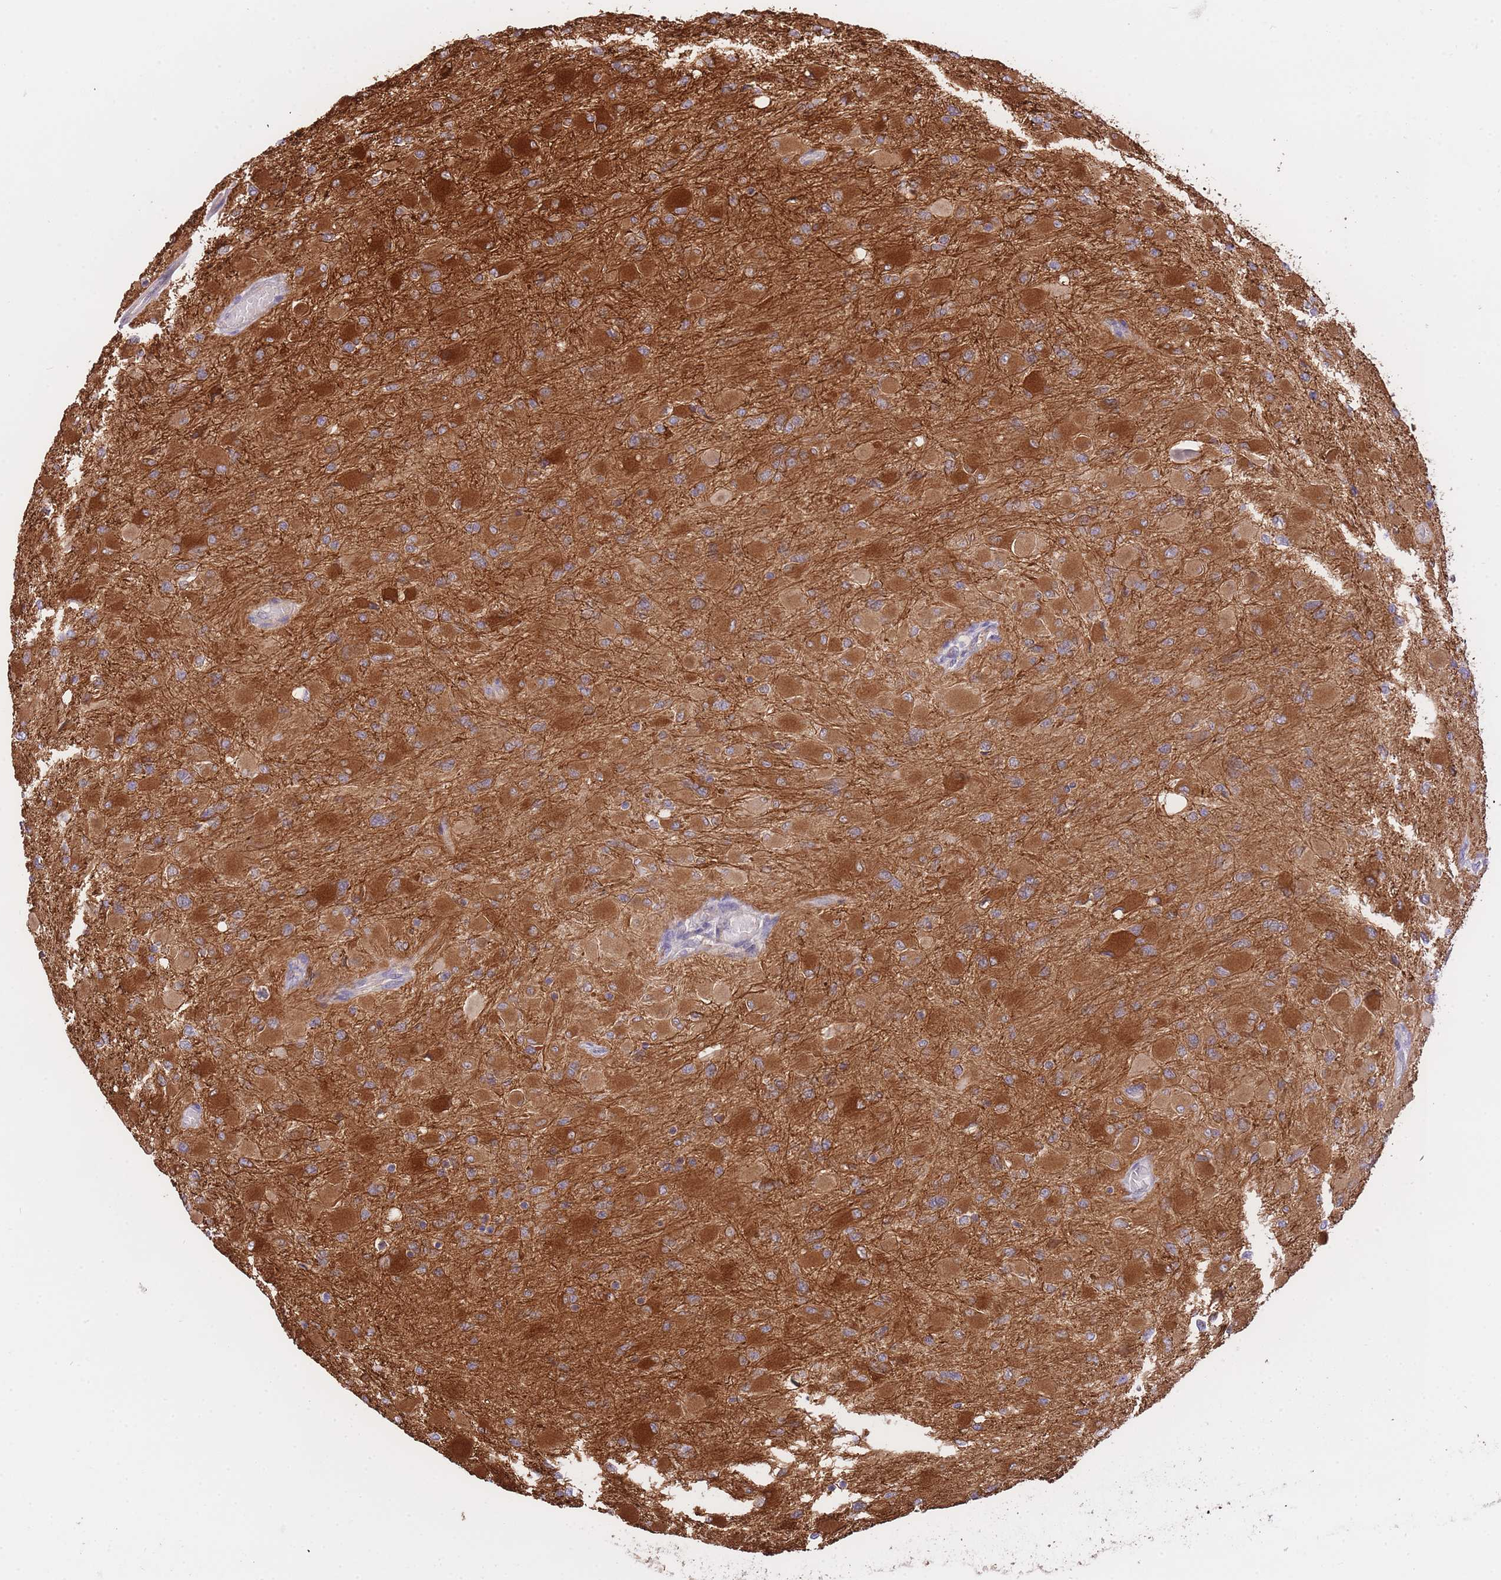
{"staining": {"intensity": "strong", "quantity": ">75%", "location": "cytoplasmic/membranous"}, "tissue": "glioma", "cell_type": "Tumor cells", "image_type": "cancer", "snomed": [{"axis": "morphology", "description": "Glioma, malignant, High grade"}, {"axis": "topography", "description": "Cerebral cortex"}], "caption": "This is an image of immunohistochemistry staining of malignant glioma (high-grade), which shows strong expression in the cytoplasmic/membranous of tumor cells.", "gene": "EXOSC8", "patient": {"sex": "female", "age": 36}}